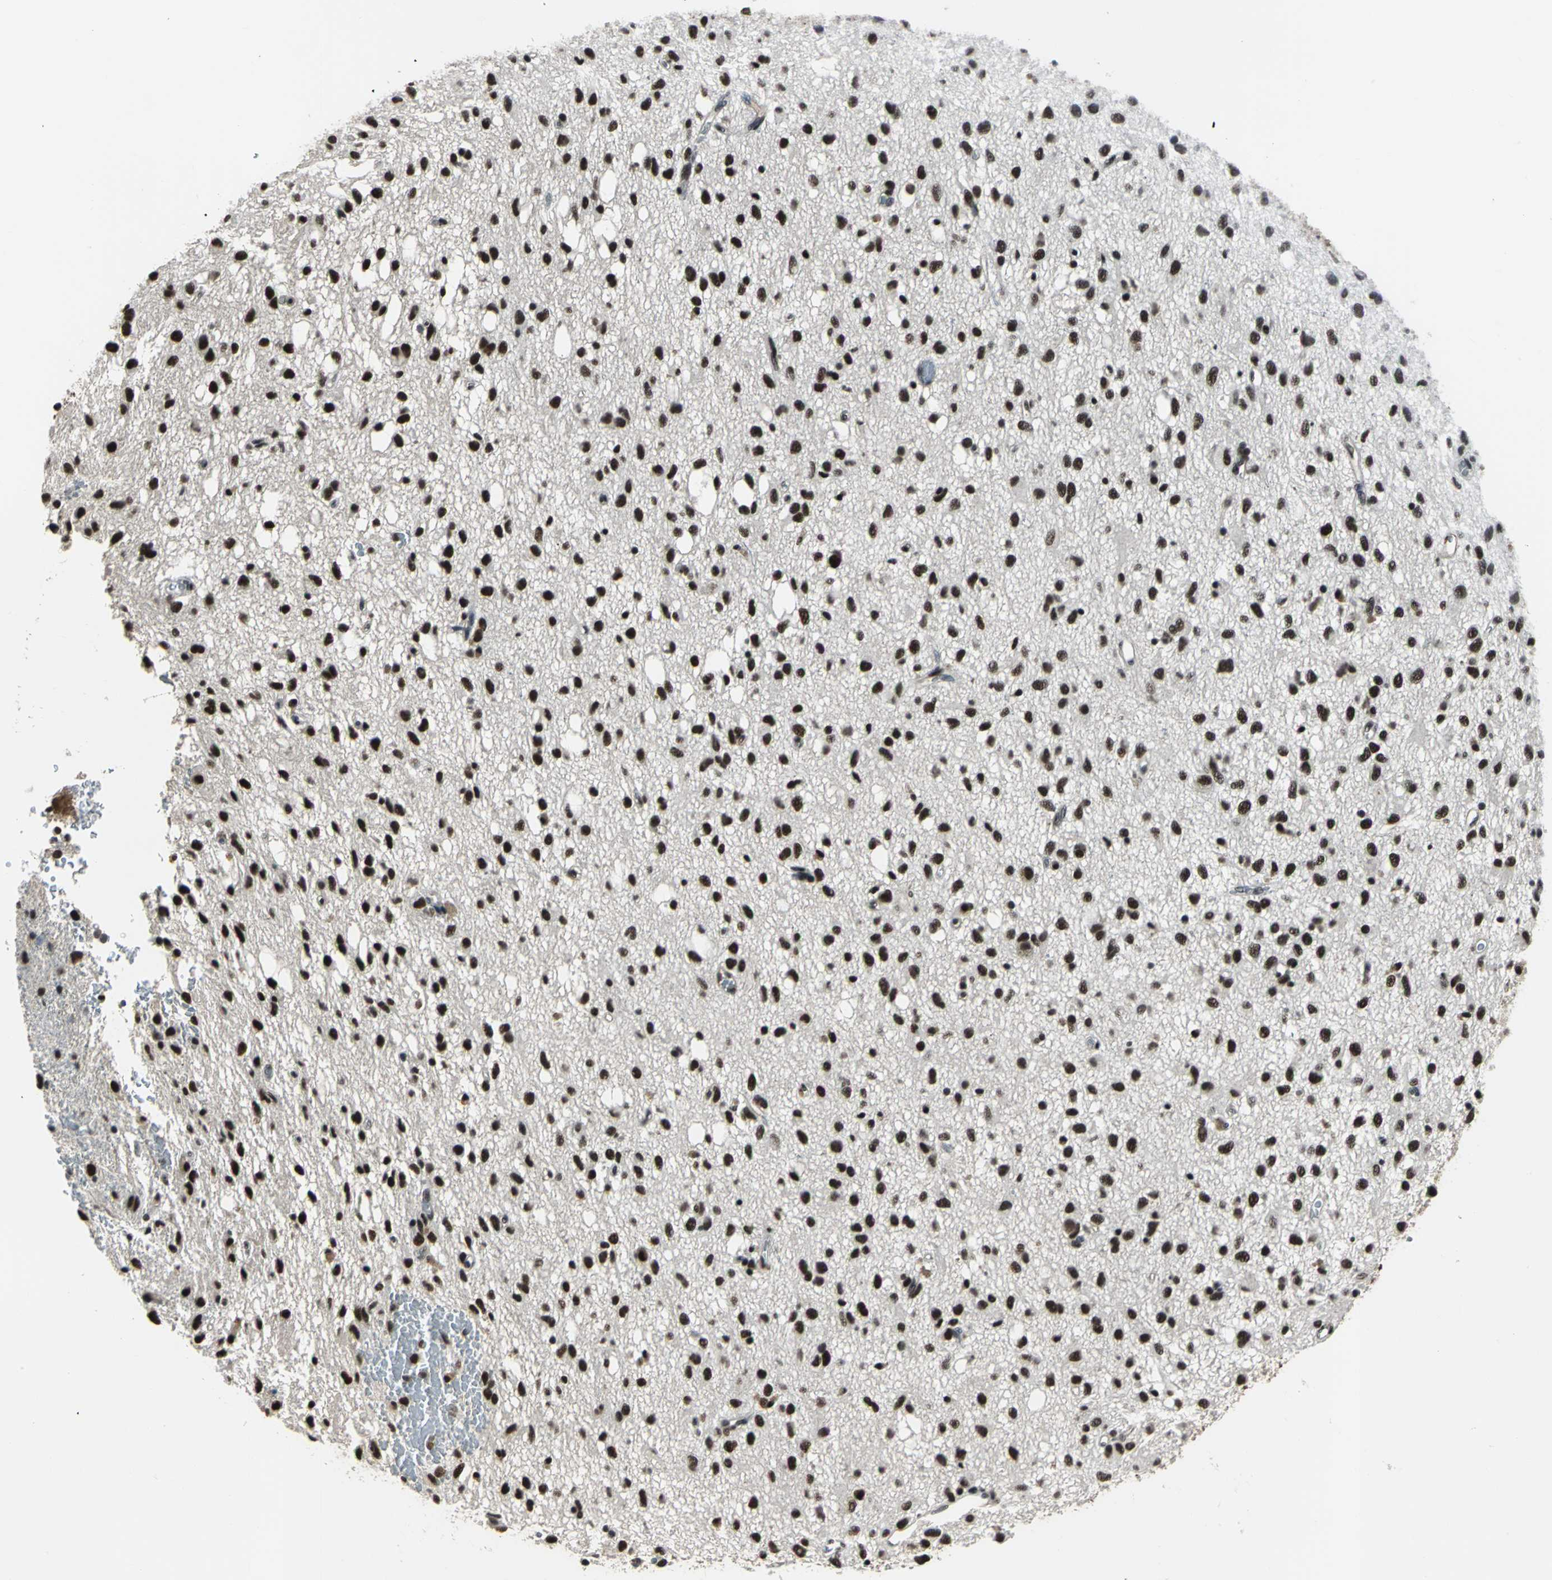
{"staining": {"intensity": "moderate", "quantity": ">75%", "location": "nuclear"}, "tissue": "glioma", "cell_type": "Tumor cells", "image_type": "cancer", "snomed": [{"axis": "morphology", "description": "Glioma, malignant, Low grade"}, {"axis": "topography", "description": "Brain"}], "caption": "A medium amount of moderate nuclear positivity is appreciated in about >75% of tumor cells in glioma tissue.", "gene": "NR2C2", "patient": {"sex": "male", "age": 77}}